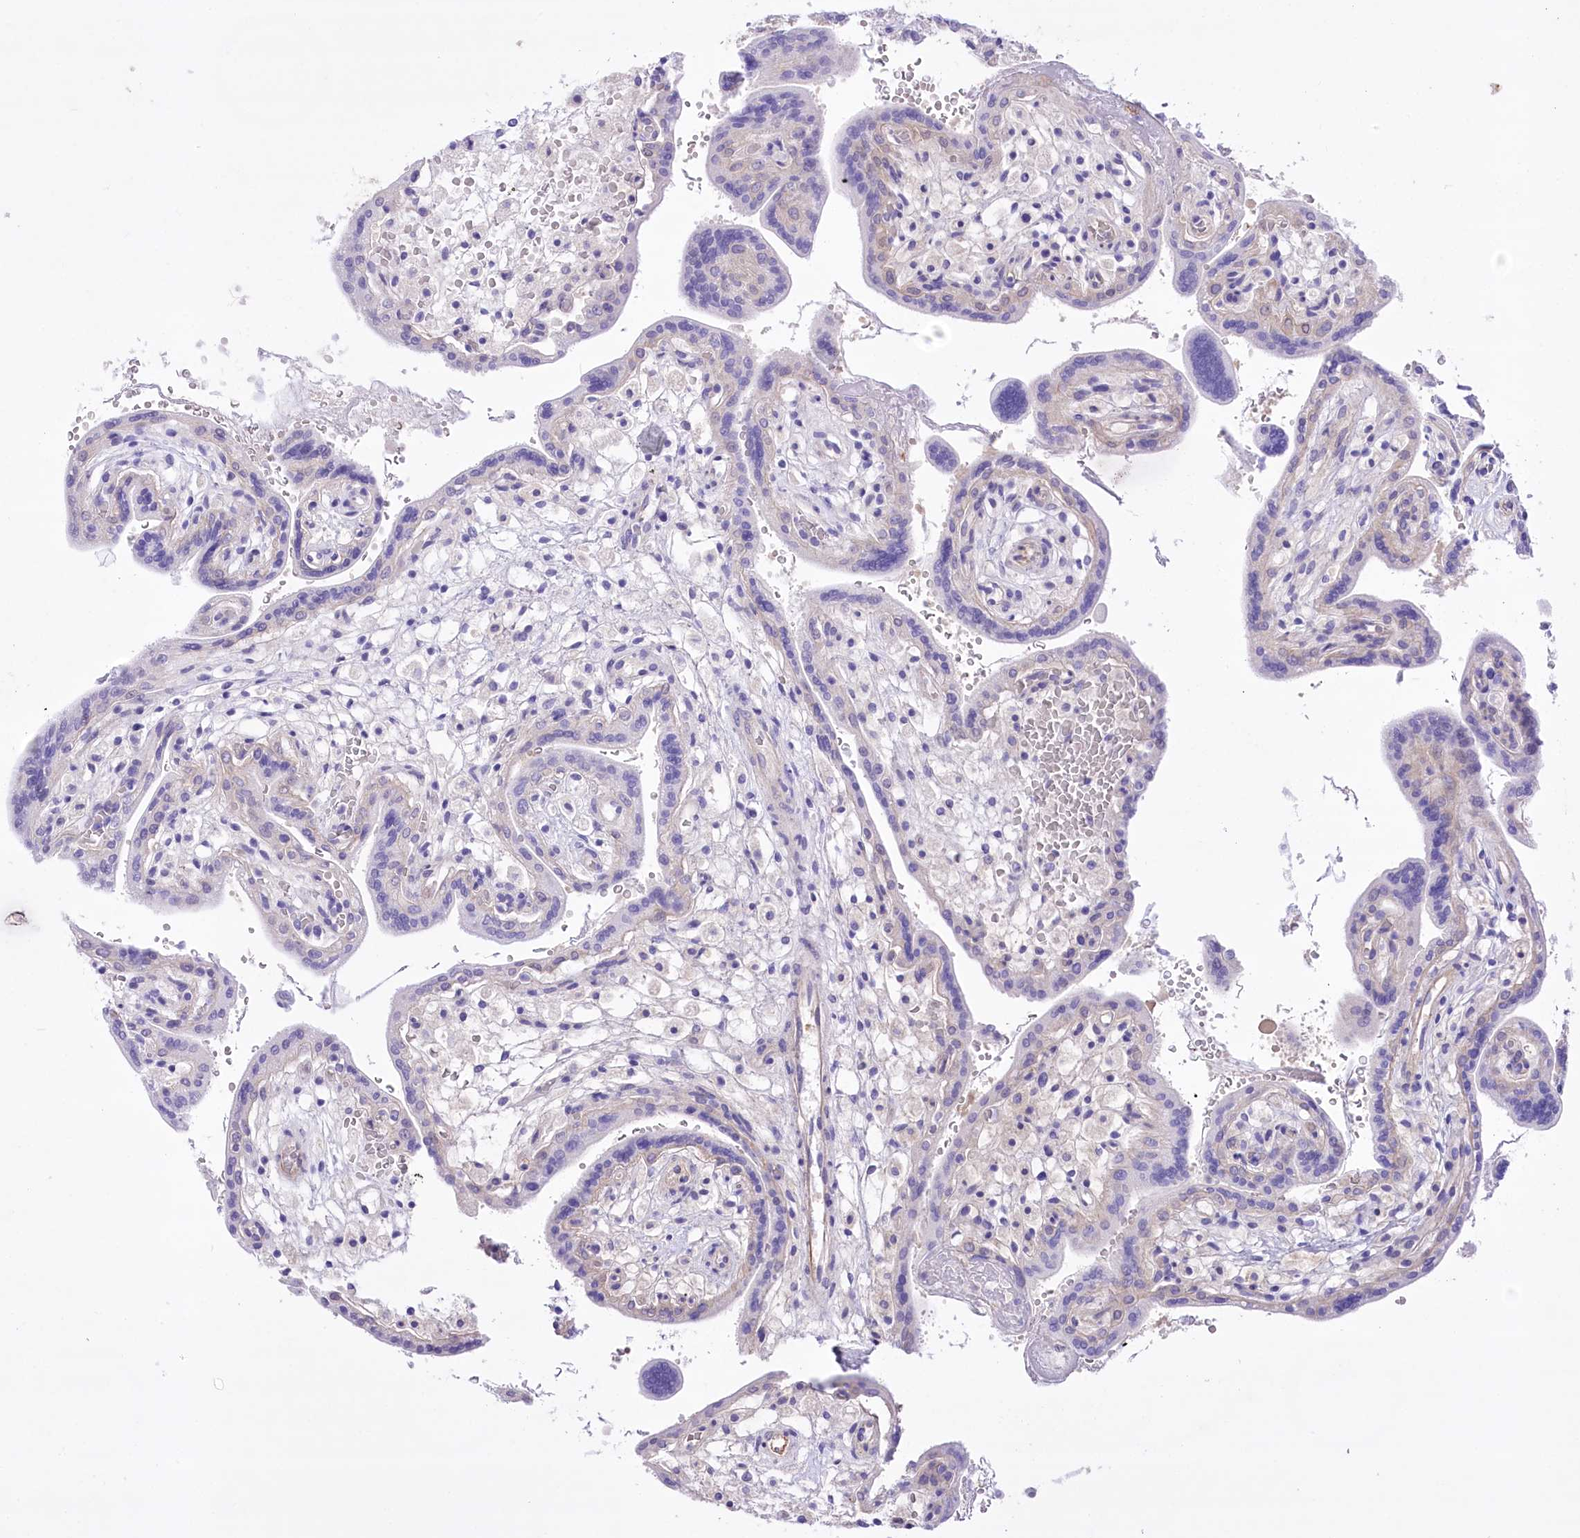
{"staining": {"intensity": "strong", "quantity": "25%-75%", "location": "cytoplasmic/membranous"}, "tissue": "placenta", "cell_type": "Trophoblastic cells", "image_type": "normal", "snomed": [{"axis": "morphology", "description": "Normal tissue, NOS"}, {"axis": "topography", "description": "Placenta"}], "caption": "High-power microscopy captured an immunohistochemistry histopathology image of normal placenta, revealing strong cytoplasmic/membranous expression in about 25%-75% of trophoblastic cells.", "gene": "LRRC34", "patient": {"sex": "female", "age": 37}}